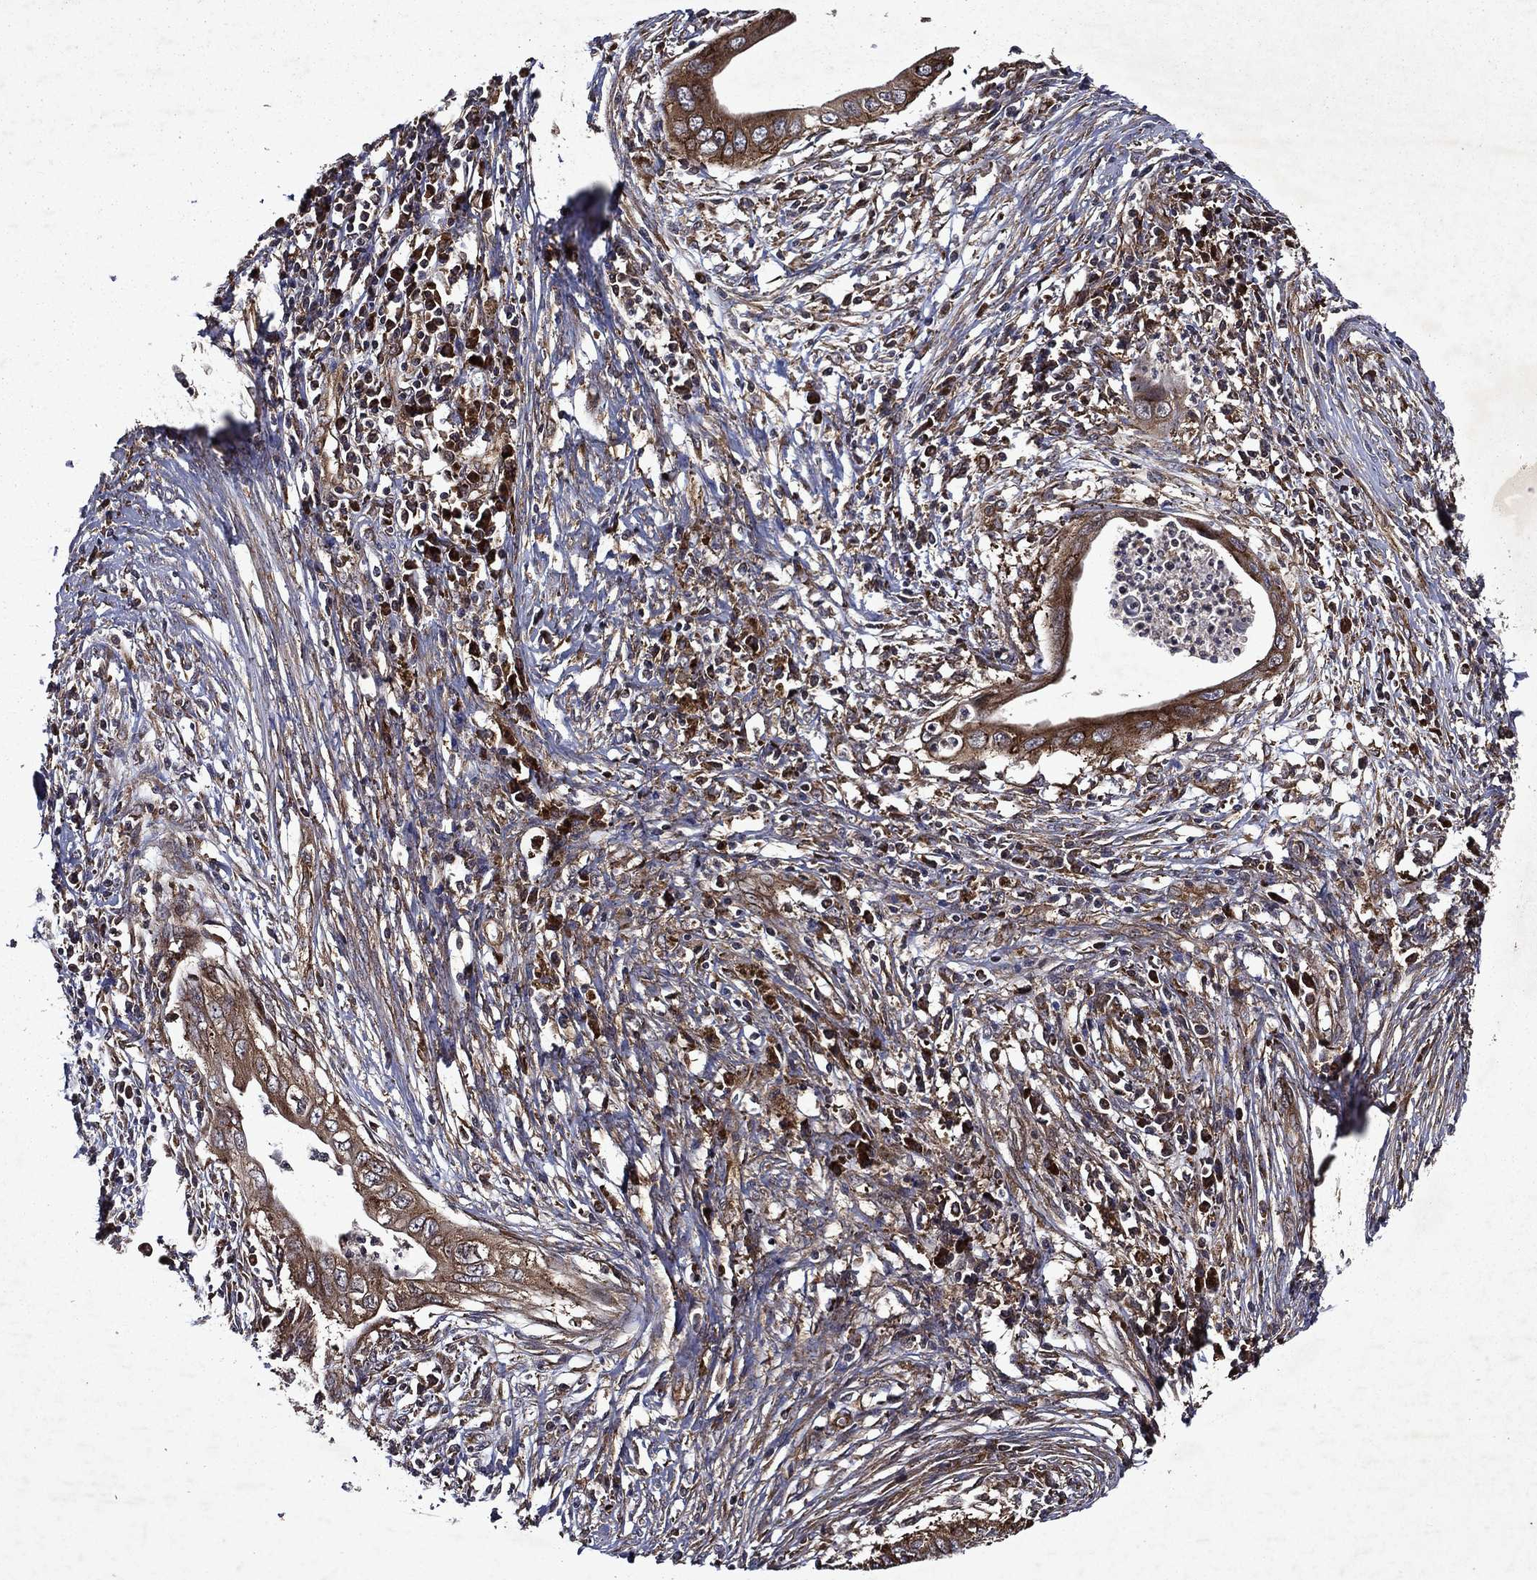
{"staining": {"intensity": "strong", "quantity": "25%-75%", "location": "cytoplasmic/membranous"}, "tissue": "cervical cancer", "cell_type": "Tumor cells", "image_type": "cancer", "snomed": [{"axis": "morphology", "description": "Adenocarcinoma, NOS"}, {"axis": "topography", "description": "Cervix"}], "caption": "Cervical cancer tissue shows strong cytoplasmic/membranous expression in approximately 25%-75% of tumor cells", "gene": "EIF2B4", "patient": {"sex": "female", "age": 42}}